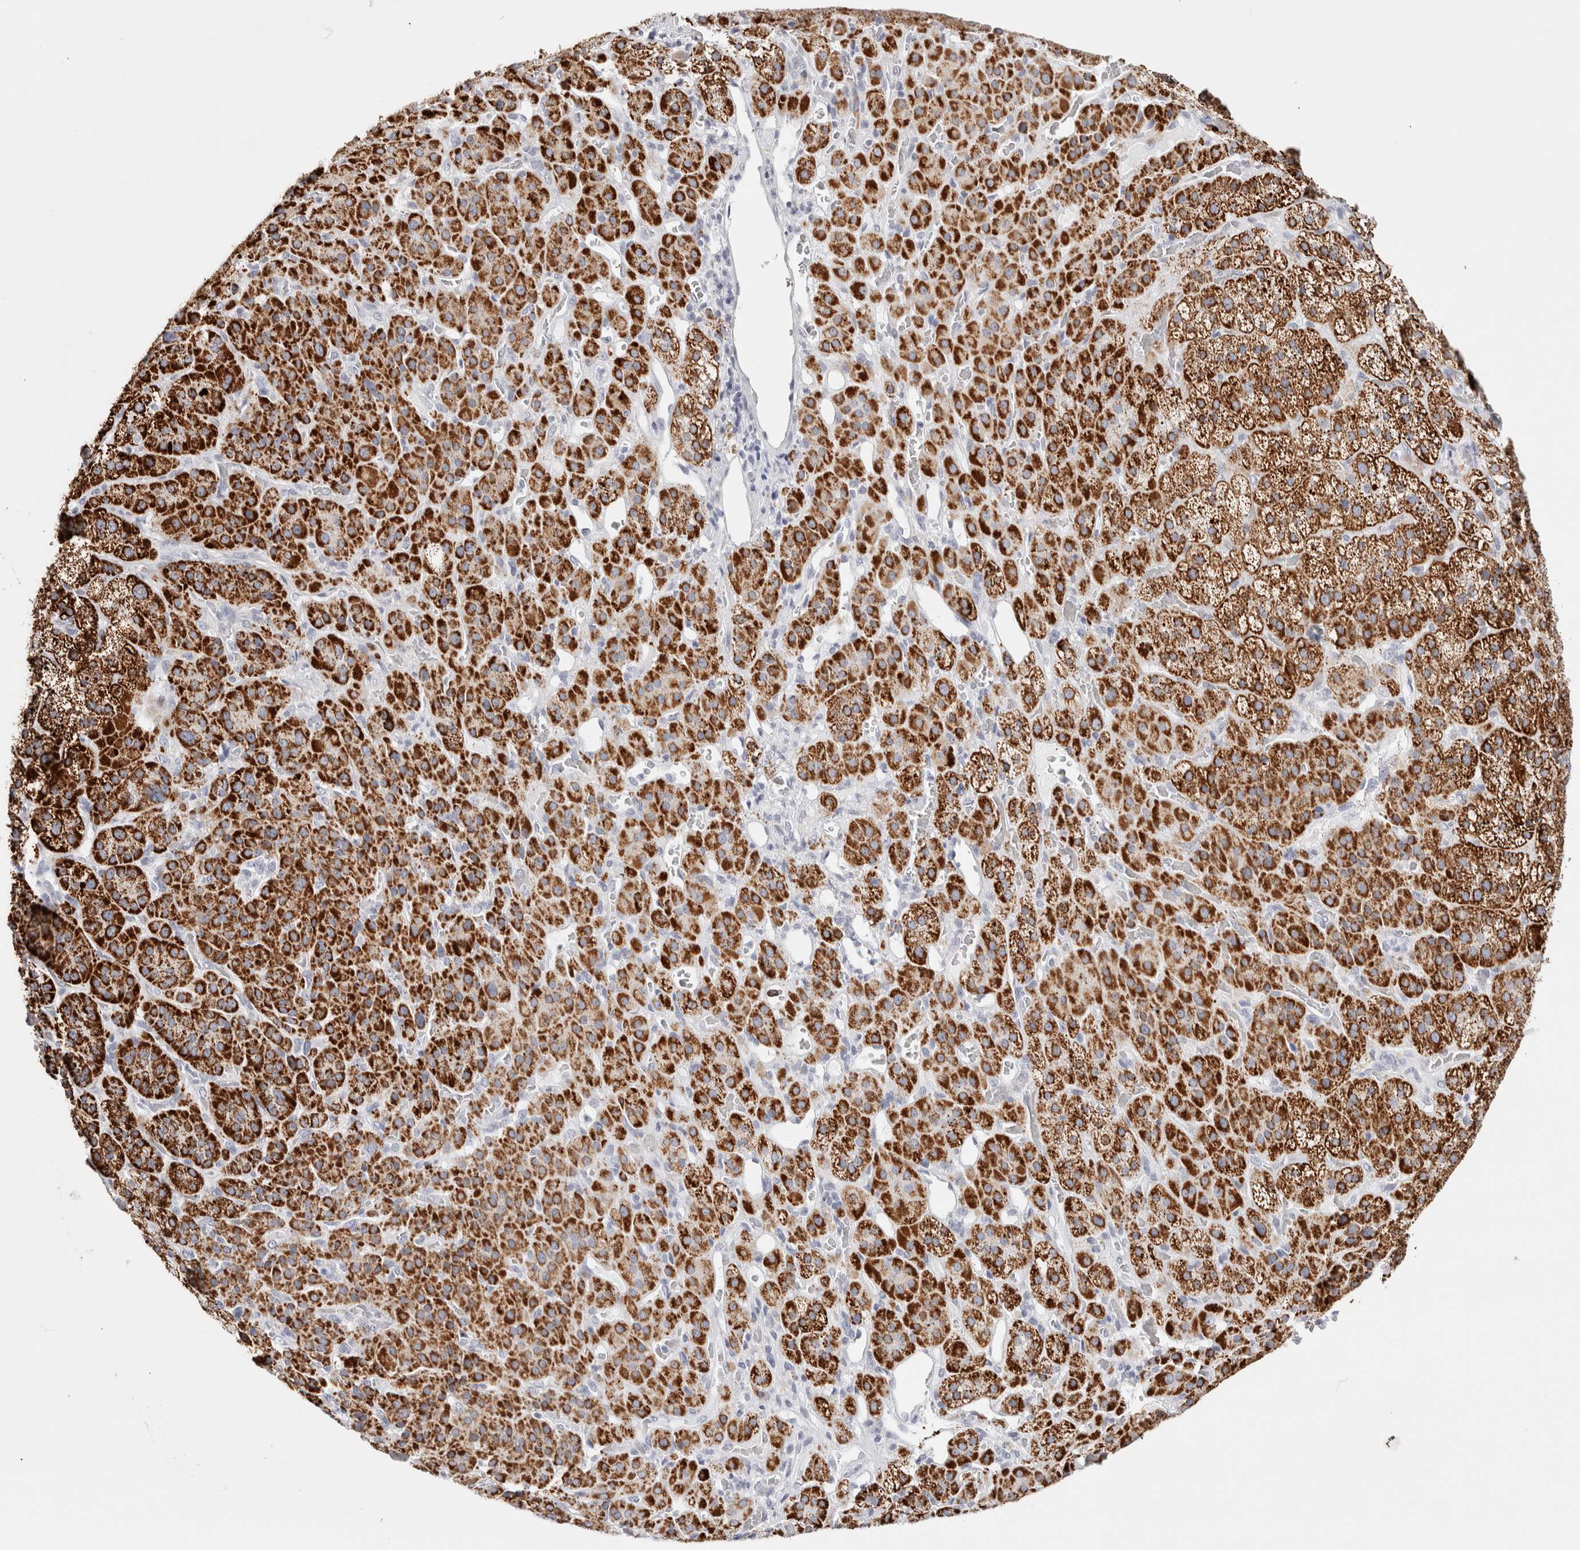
{"staining": {"intensity": "strong", "quantity": ">75%", "location": "cytoplasmic/membranous"}, "tissue": "adrenal gland", "cell_type": "Glandular cells", "image_type": "normal", "snomed": [{"axis": "morphology", "description": "Normal tissue, NOS"}, {"axis": "topography", "description": "Adrenal gland"}], "caption": "DAB immunohistochemical staining of unremarkable human adrenal gland exhibits strong cytoplasmic/membranous protein staining in about >75% of glandular cells.", "gene": "GARIN1A", "patient": {"sex": "male", "age": 57}}